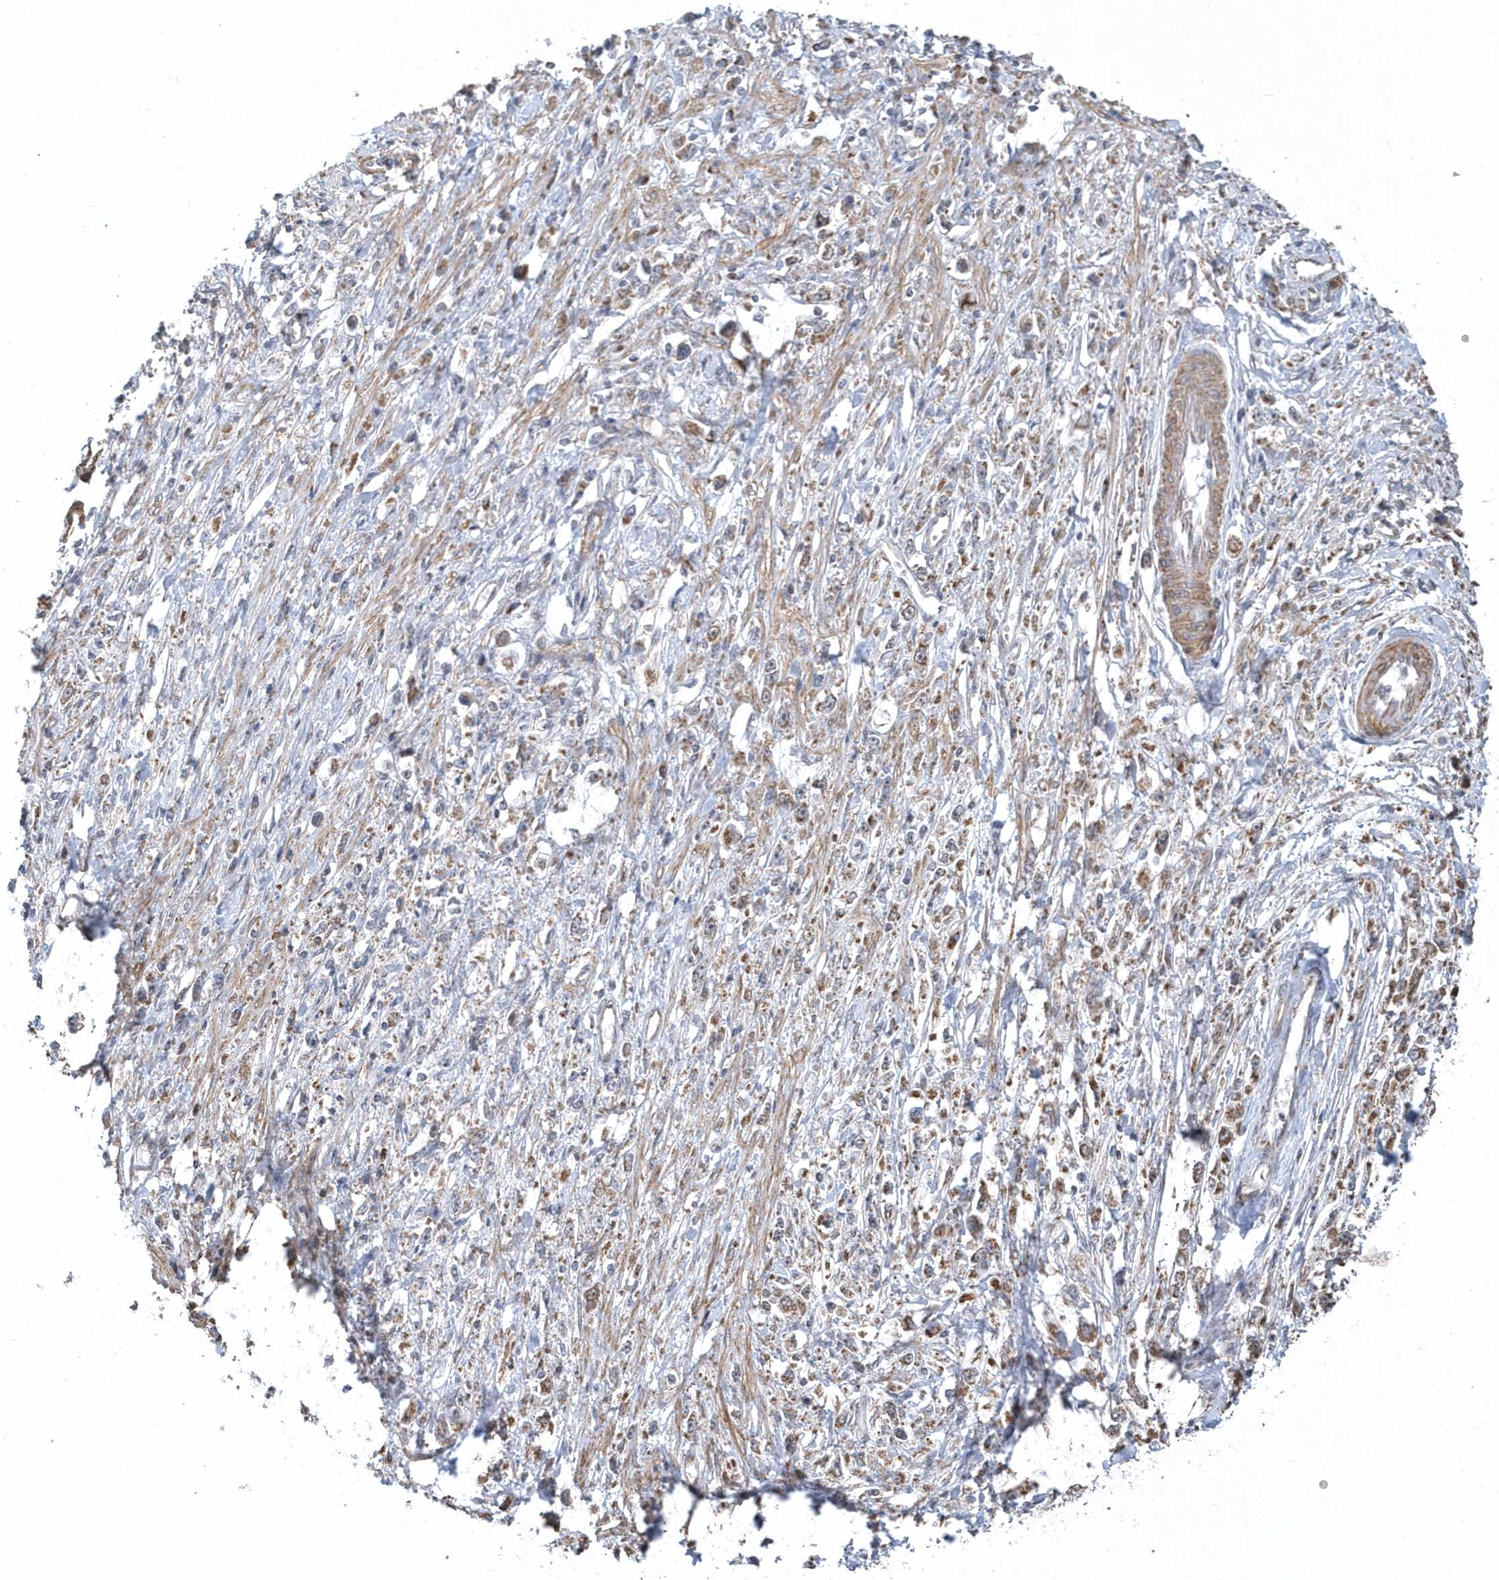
{"staining": {"intensity": "moderate", "quantity": ">75%", "location": "cytoplasmic/membranous"}, "tissue": "stomach cancer", "cell_type": "Tumor cells", "image_type": "cancer", "snomed": [{"axis": "morphology", "description": "Adenocarcinoma, NOS"}, {"axis": "topography", "description": "Stomach"}], "caption": "Immunohistochemistry micrograph of stomach adenocarcinoma stained for a protein (brown), which displays medium levels of moderate cytoplasmic/membranous staining in about >75% of tumor cells.", "gene": "SLX9", "patient": {"sex": "female", "age": 59}}